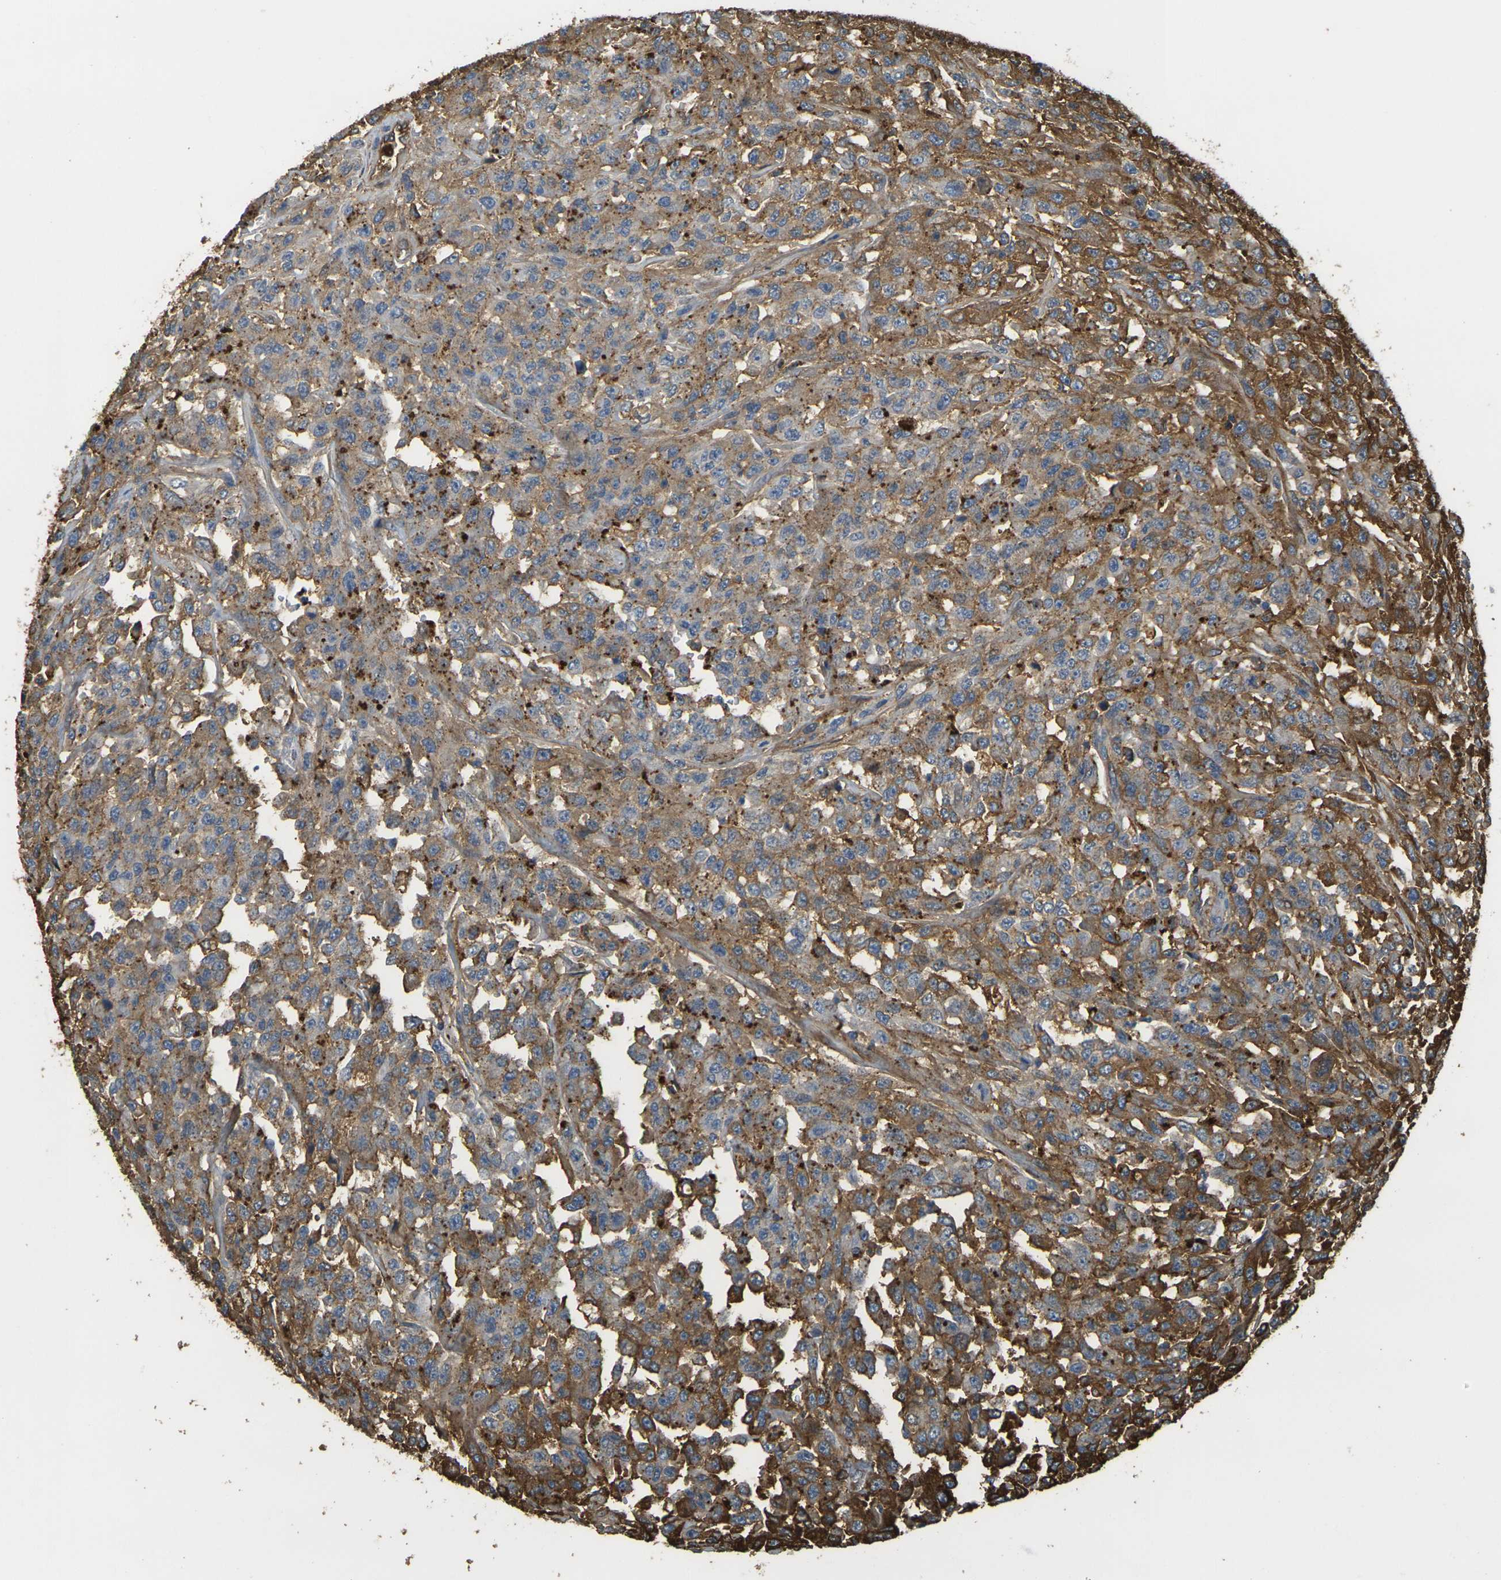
{"staining": {"intensity": "moderate", "quantity": ">75%", "location": "cytoplasmic/membranous"}, "tissue": "urothelial cancer", "cell_type": "Tumor cells", "image_type": "cancer", "snomed": [{"axis": "morphology", "description": "Urothelial carcinoma, High grade"}, {"axis": "topography", "description": "Urinary bladder"}], "caption": "Protein expression analysis of urothelial carcinoma (high-grade) exhibits moderate cytoplasmic/membranous staining in approximately >75% of tumor cells.", "gene": "PLCD1", "patient": {"sex": "male", "age": 46}}